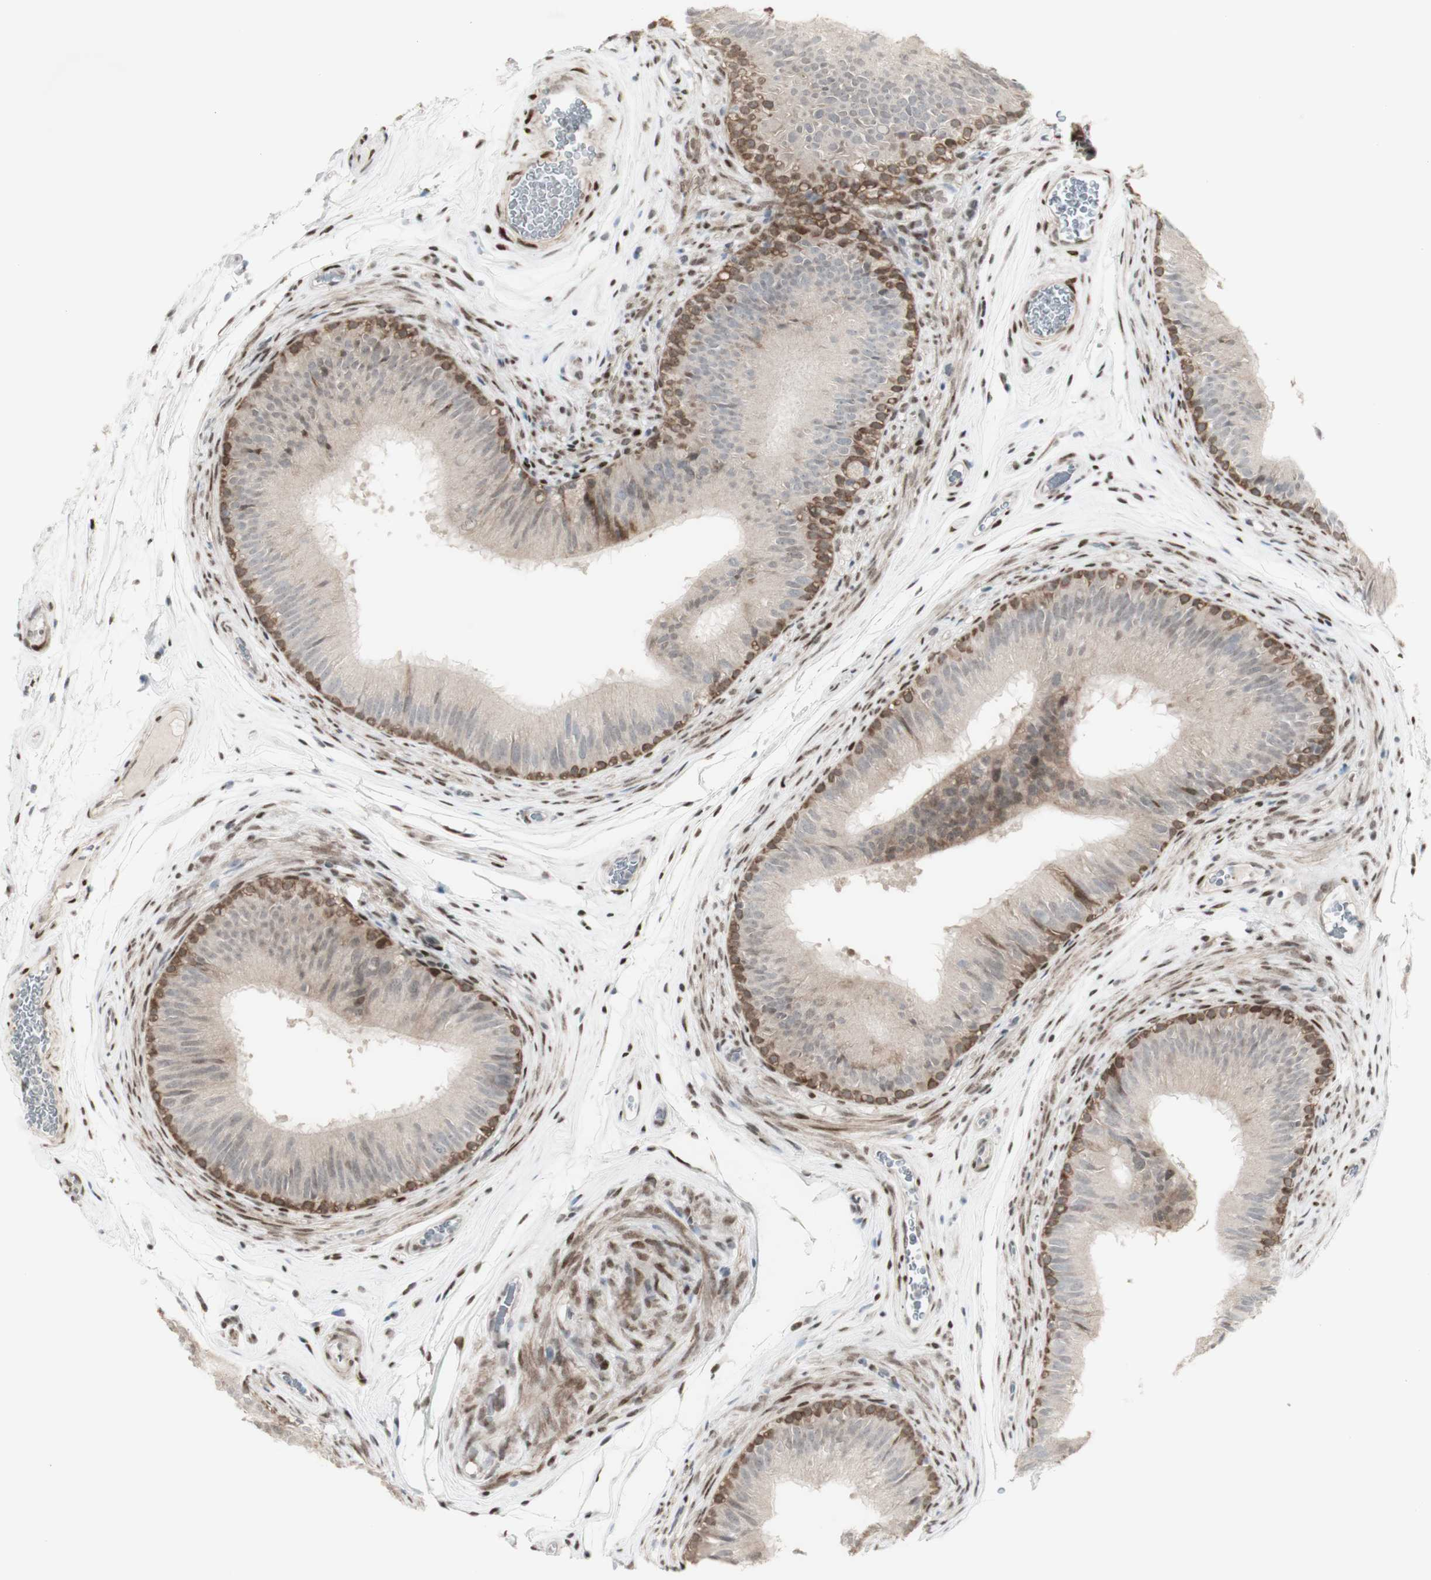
{"staining": {"intensity": "moderate", "quantity": "25%-75%", "location": "cytoplasmic/membranous"}, "tissue": "epididymis", "cell_type": "Glandular cells", "image_type": "normal", "snomed": [{"axis": "morphology", "description": "Normal tissue, NOS"}, {"axis": "topography", "description": "Epididymis"}], "caption": "IHC histopathology image of benign epididymis stained for a protein (brown), which displays medium levels of moderate cytoplasmic/membranous expression in approximately 25%-75% of glandular cells.", "gene": "C1orf116", "patient": {"sex": "male", "age": 36}}